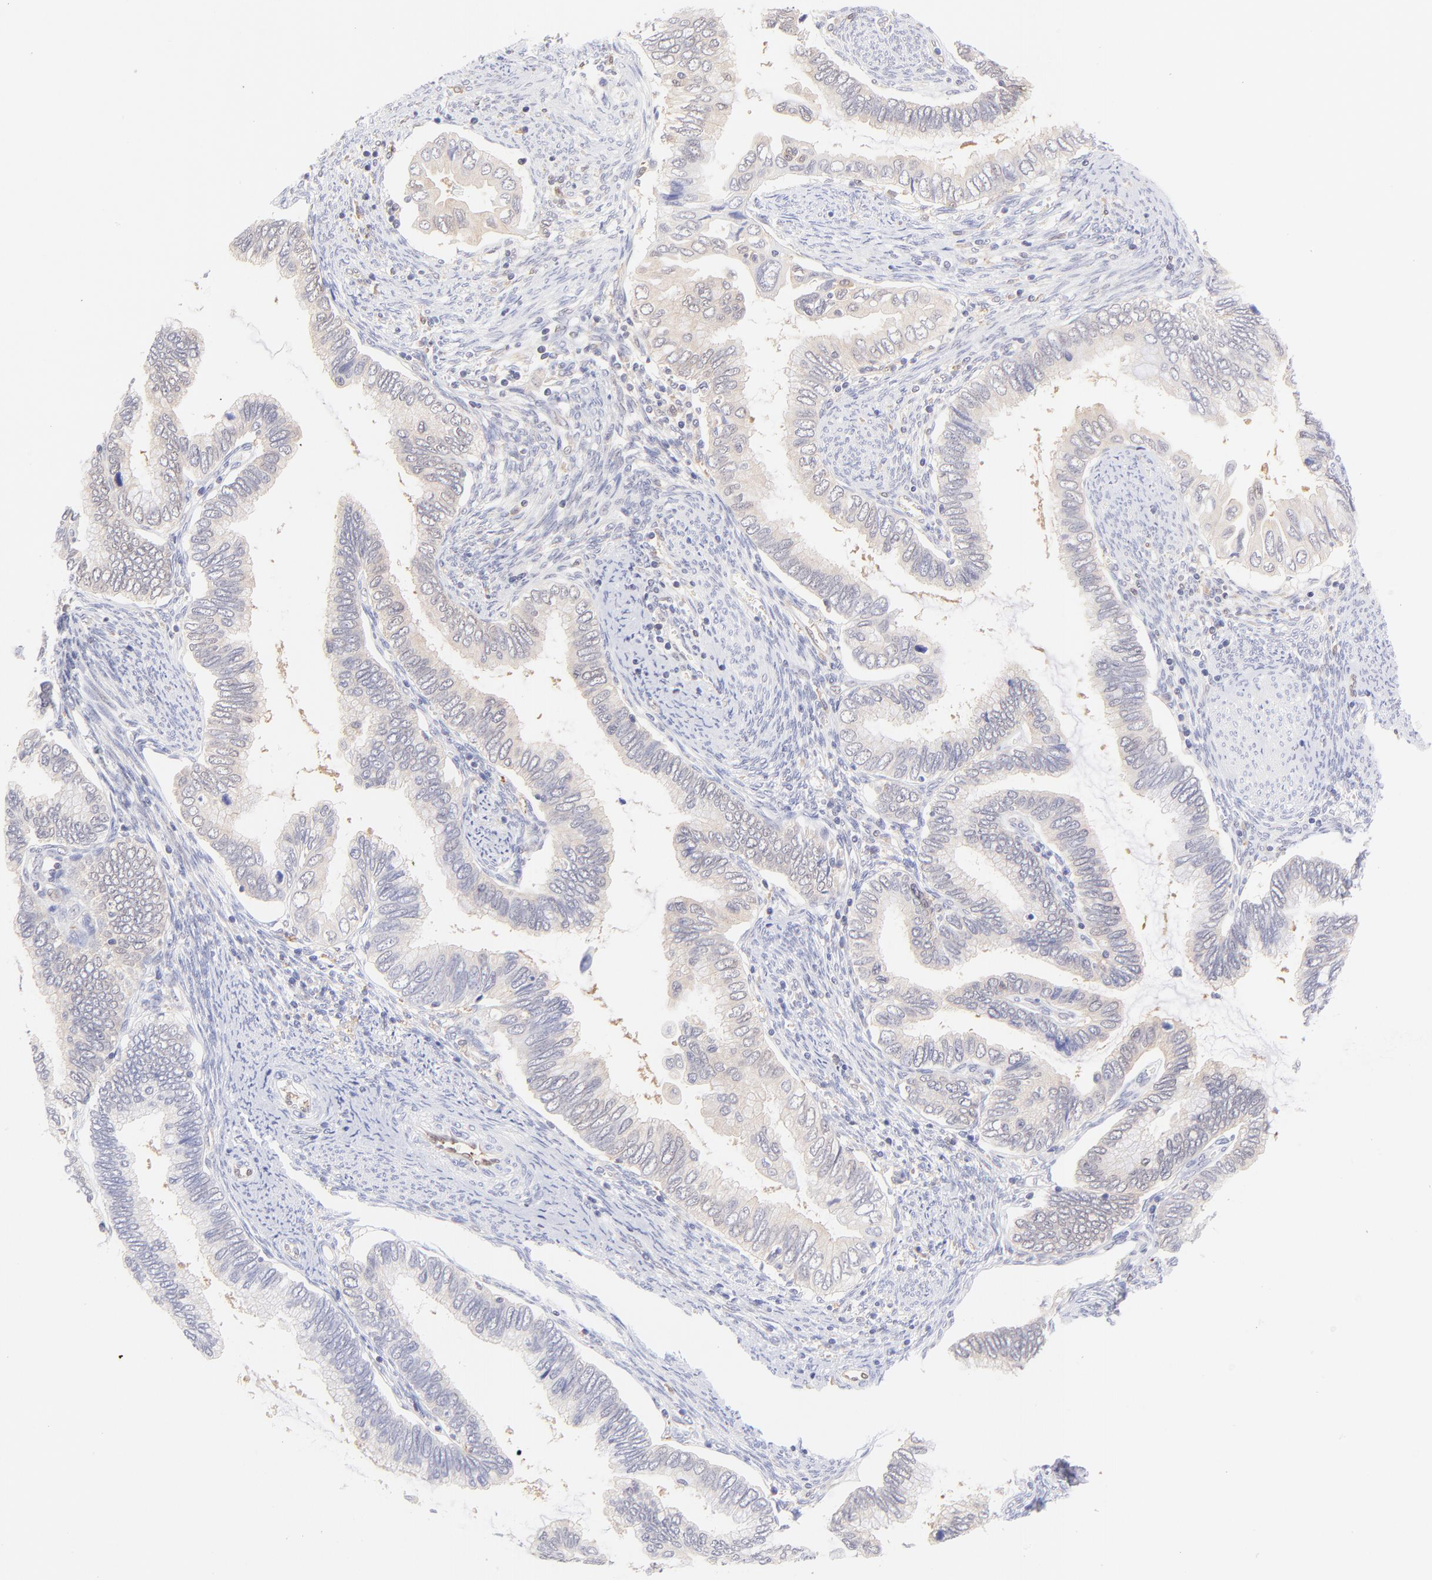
{"staining": {"intensity": "weak", "quantity": ">75%", "location": "cytoplasmic/membranous"}, "tissue": "cervical cancer", "cell_type": "Tumor cells", "image_type": "cancer", "snomed": [{"axis": "morphology", "description": "Adenocarcinoma, NOS"}, {"axis": "topography", "description": "Cervix"}], "caption": "Cervical cancer (adenocarcinoma) stained with a protein marker reveals weak staining in tumor cells.", "gene": "HYAL1", "patient": {"sex": "female", "age": 49}}